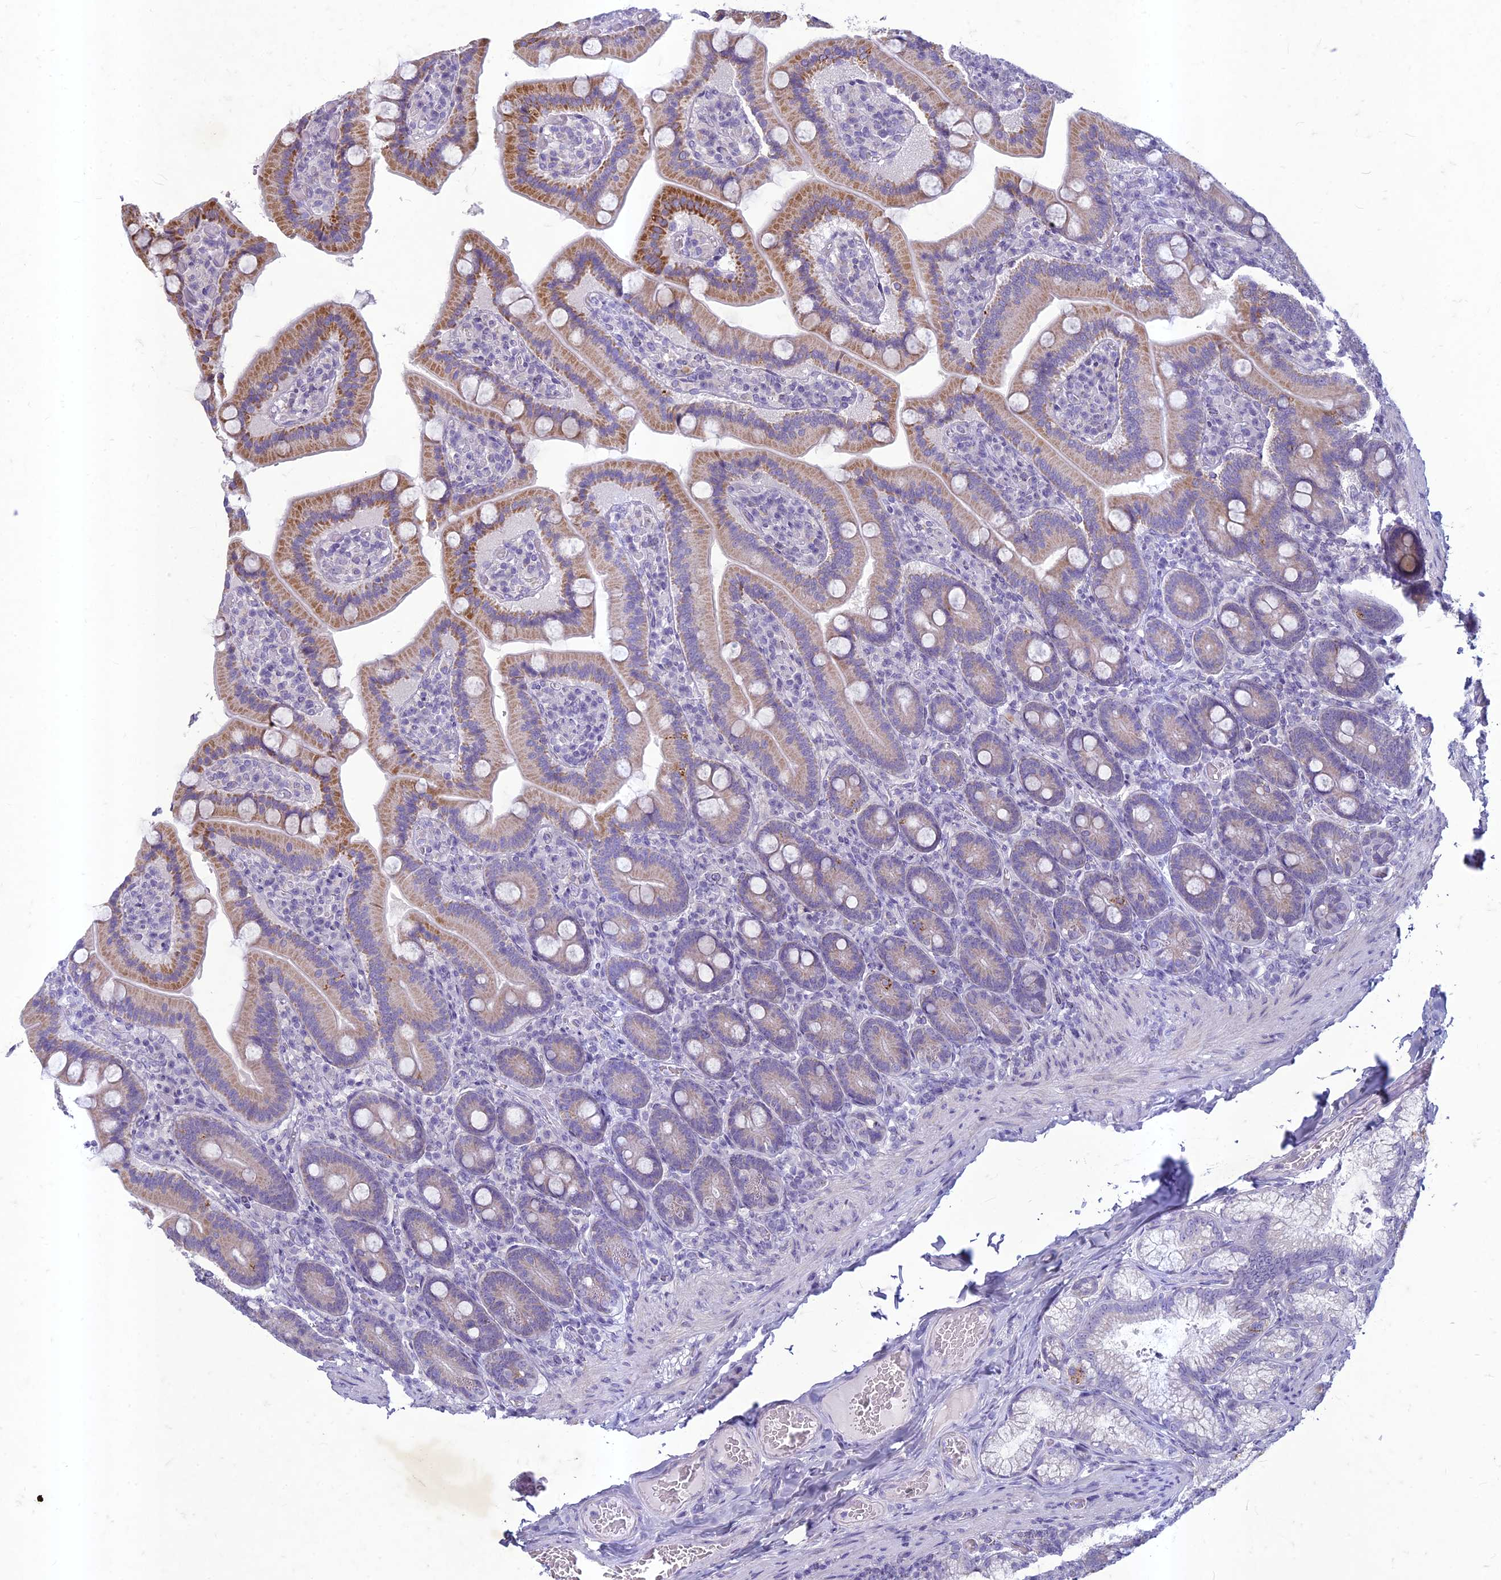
{"staining": {"intensity": "moderate", "quantity": "25%-75%", "location": "cytoplasmic/membranous"}, "tissue": "duodenum", "cell_type": "Glandular cells", "image_type": "normal", "snomed": [{"axis": "morphology", "description": "Normal tissue, NOS"}, {"axis": "topography", "description": "Duodenum"}], "caption": "IHC staining of benign duodenum, which demonstrates medium levels of moderate cytoplasmic/membranous expression in about 25%-75% of glandular cells indicating moderate cytoplasmic/membranous protein expression. The staining was performed using DAB (brown) for protein detection and nuclei were counterstained in hematoxylin (blue).", "gene": "HIGD1A", "patient": {"sex": "female", "age": 62}}